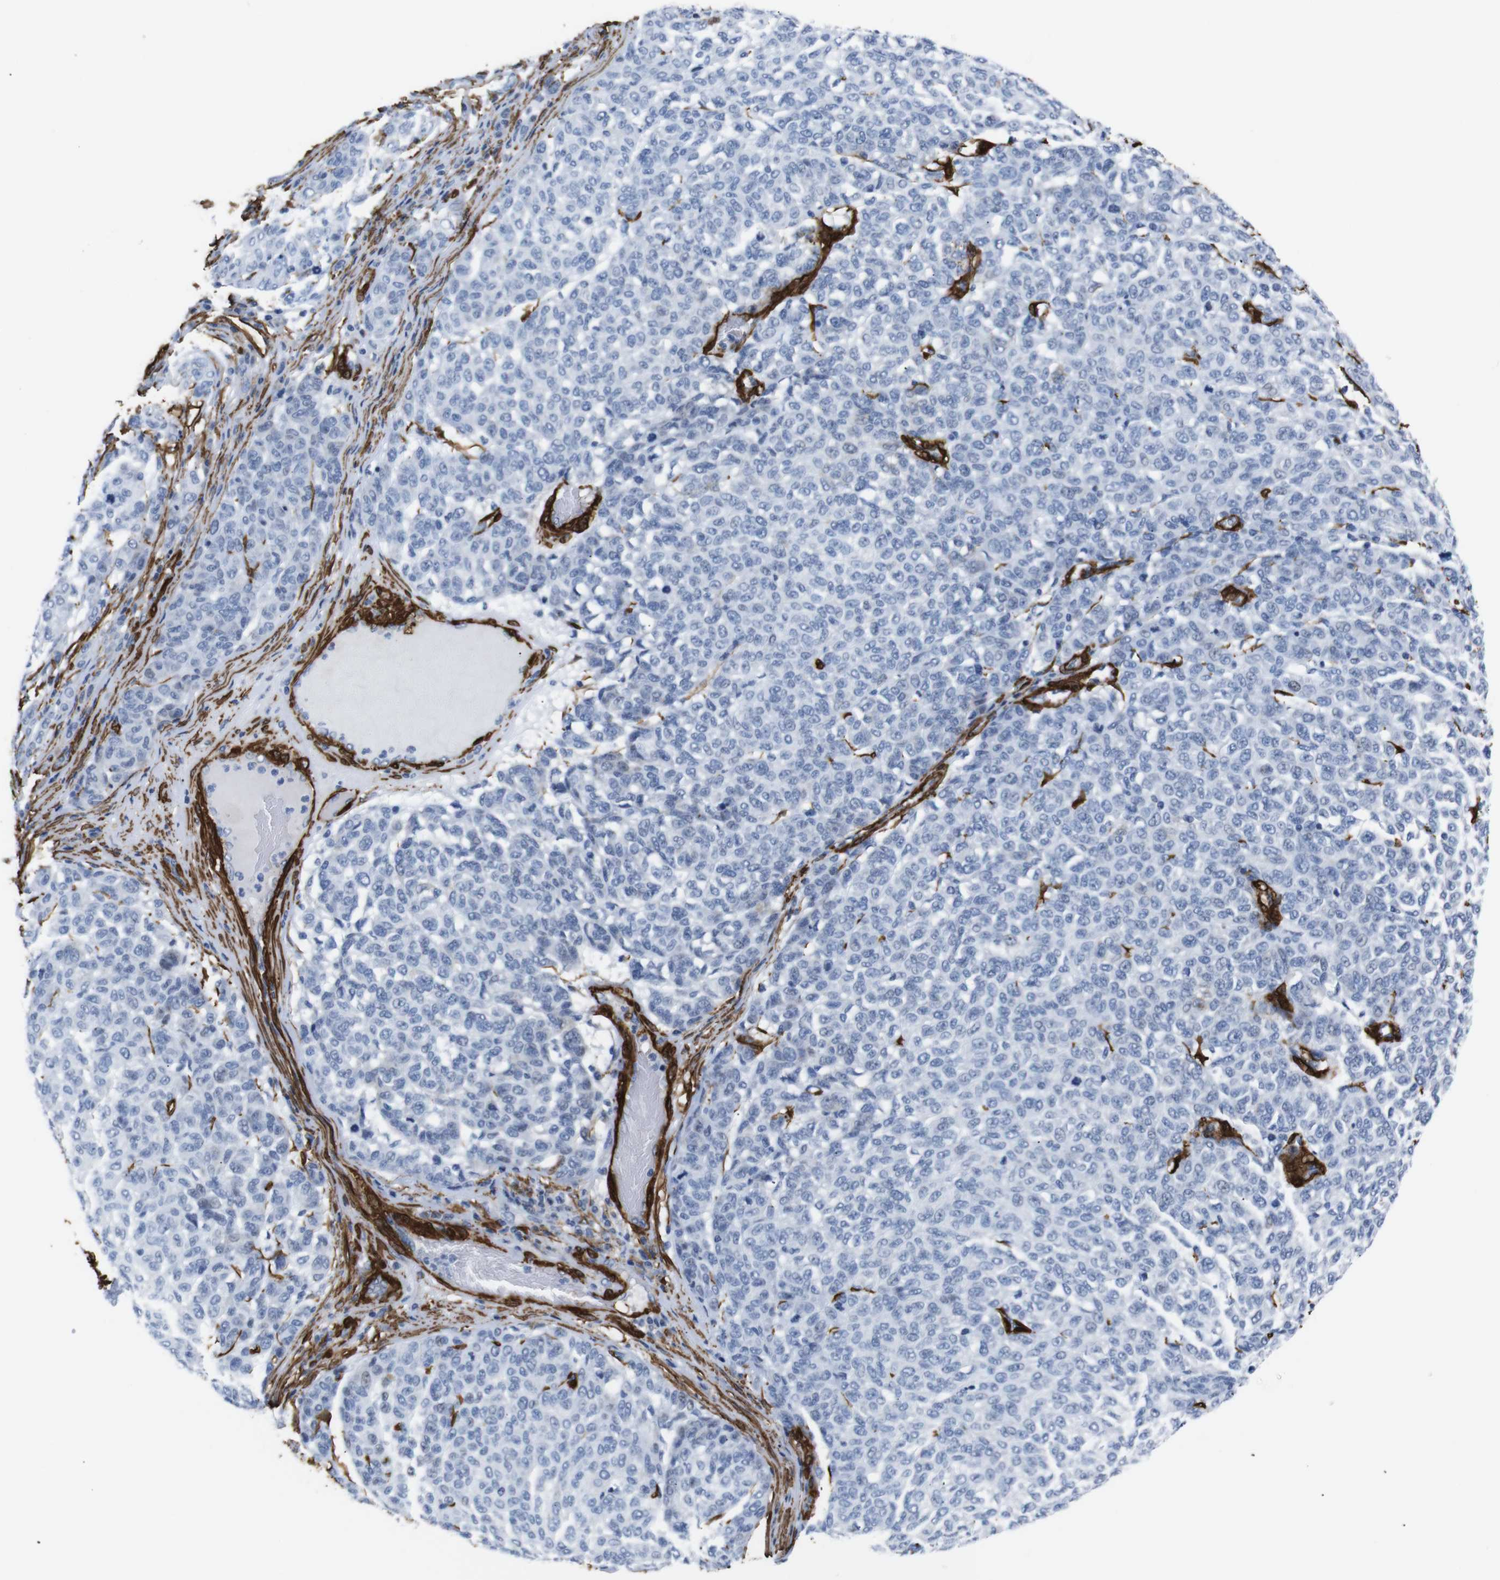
{"staining": {"intensity": "negative", "quantity": "none", "location": "none"}, "tissue": "melanoma", "cell_type": "Tumor cells", "image_type": "cancer", "snomed": [{"axis": "morphology", "description": "Malignant melanoma, NOS"}, {"axis": "topography", "description": "Skin"}], "caption": "A high-resolution image shows immunohistochemistry staining of melanoma, which reveals no significant expression in tumor cells.", "gene": "ACTA2", "patient": {"sex": "male", "age": 59}}